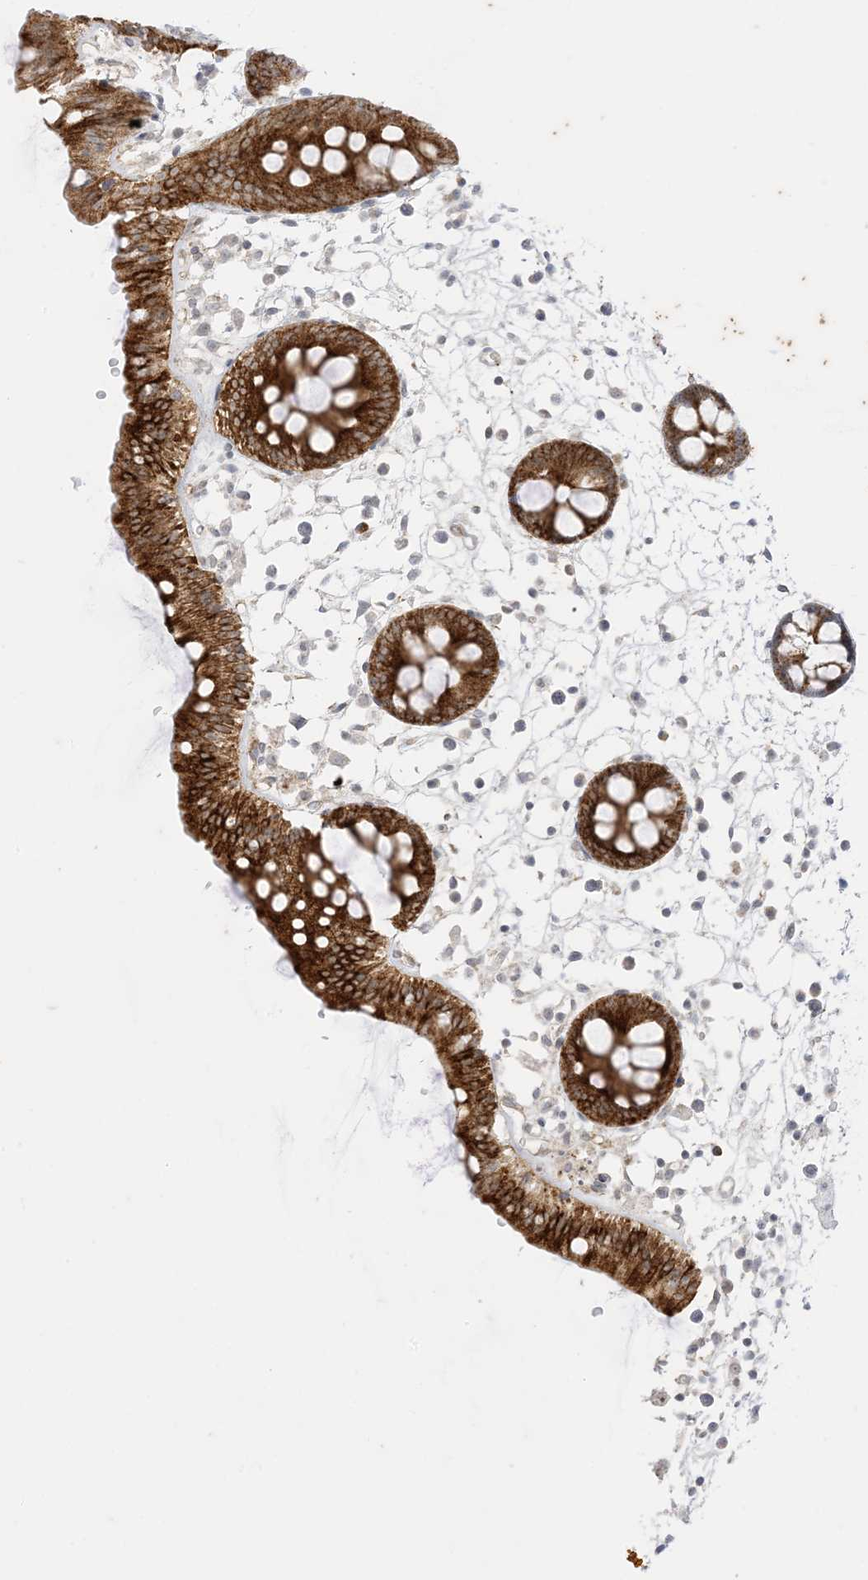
{"staining": {"intensity": "moderate", "quantity": "25%-75%", "location": "cytoplasmic/membranous"}, "tissue": "colon", "cell_type": "Endothelial cells", "image_type": "normal", "snomed": [{"axis": "morphology", "description": "Normal tissue, NOS"}, {"axis": "topography", "description": "Colon"}], "caption": "This photomicrograph reveals normal colon stained with immunohistochemistry to label a protein in brown. The cytoplasmic/membranous of endothelial cells show moderate positivity for the protein. Nuclei are counter-stained blue.", "gene": "RAC1", "patient": {"sex": "male", "age": 56}}